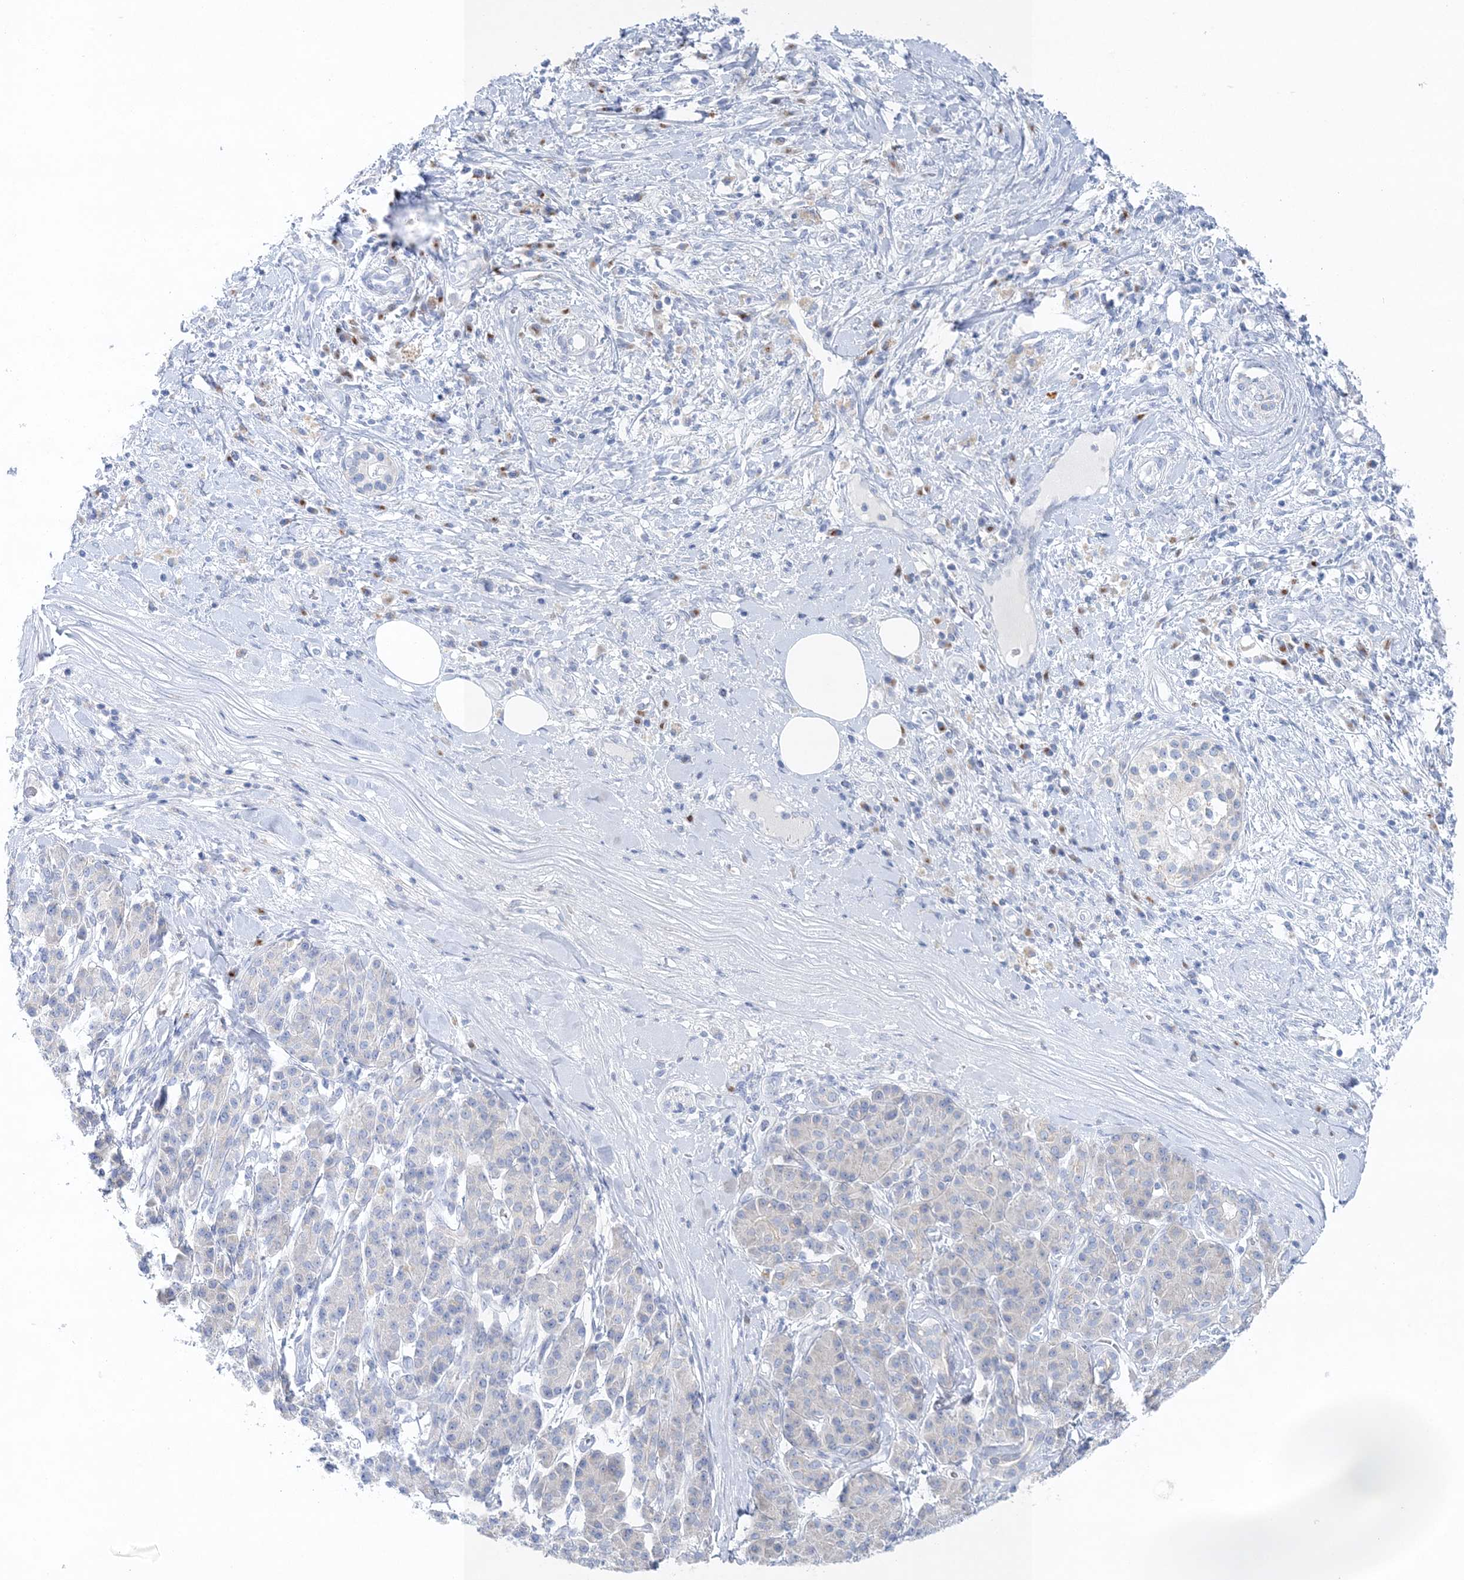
{"staining": {"intensity": "negative", "quantity": "none", "location": "none"}, "tissue": "pancreatic cancer", "cell_type": "Tumor cells", "image_type": "cancer", "snomed": [{"axis": "morphology", "description": "Adenocarcinoma, NOS"}, {"axis": "topography", "description": "Pancreas"}], "caption": "High magnification brightfield microscopy of pancreatic adenocarcinoma stained with DAB (brown) and counterstained with hematoxylin (blue): tumor cells show no significant staining.", "gene": "SLC5A6", "patient": {"sex": "female", "age": 56}}